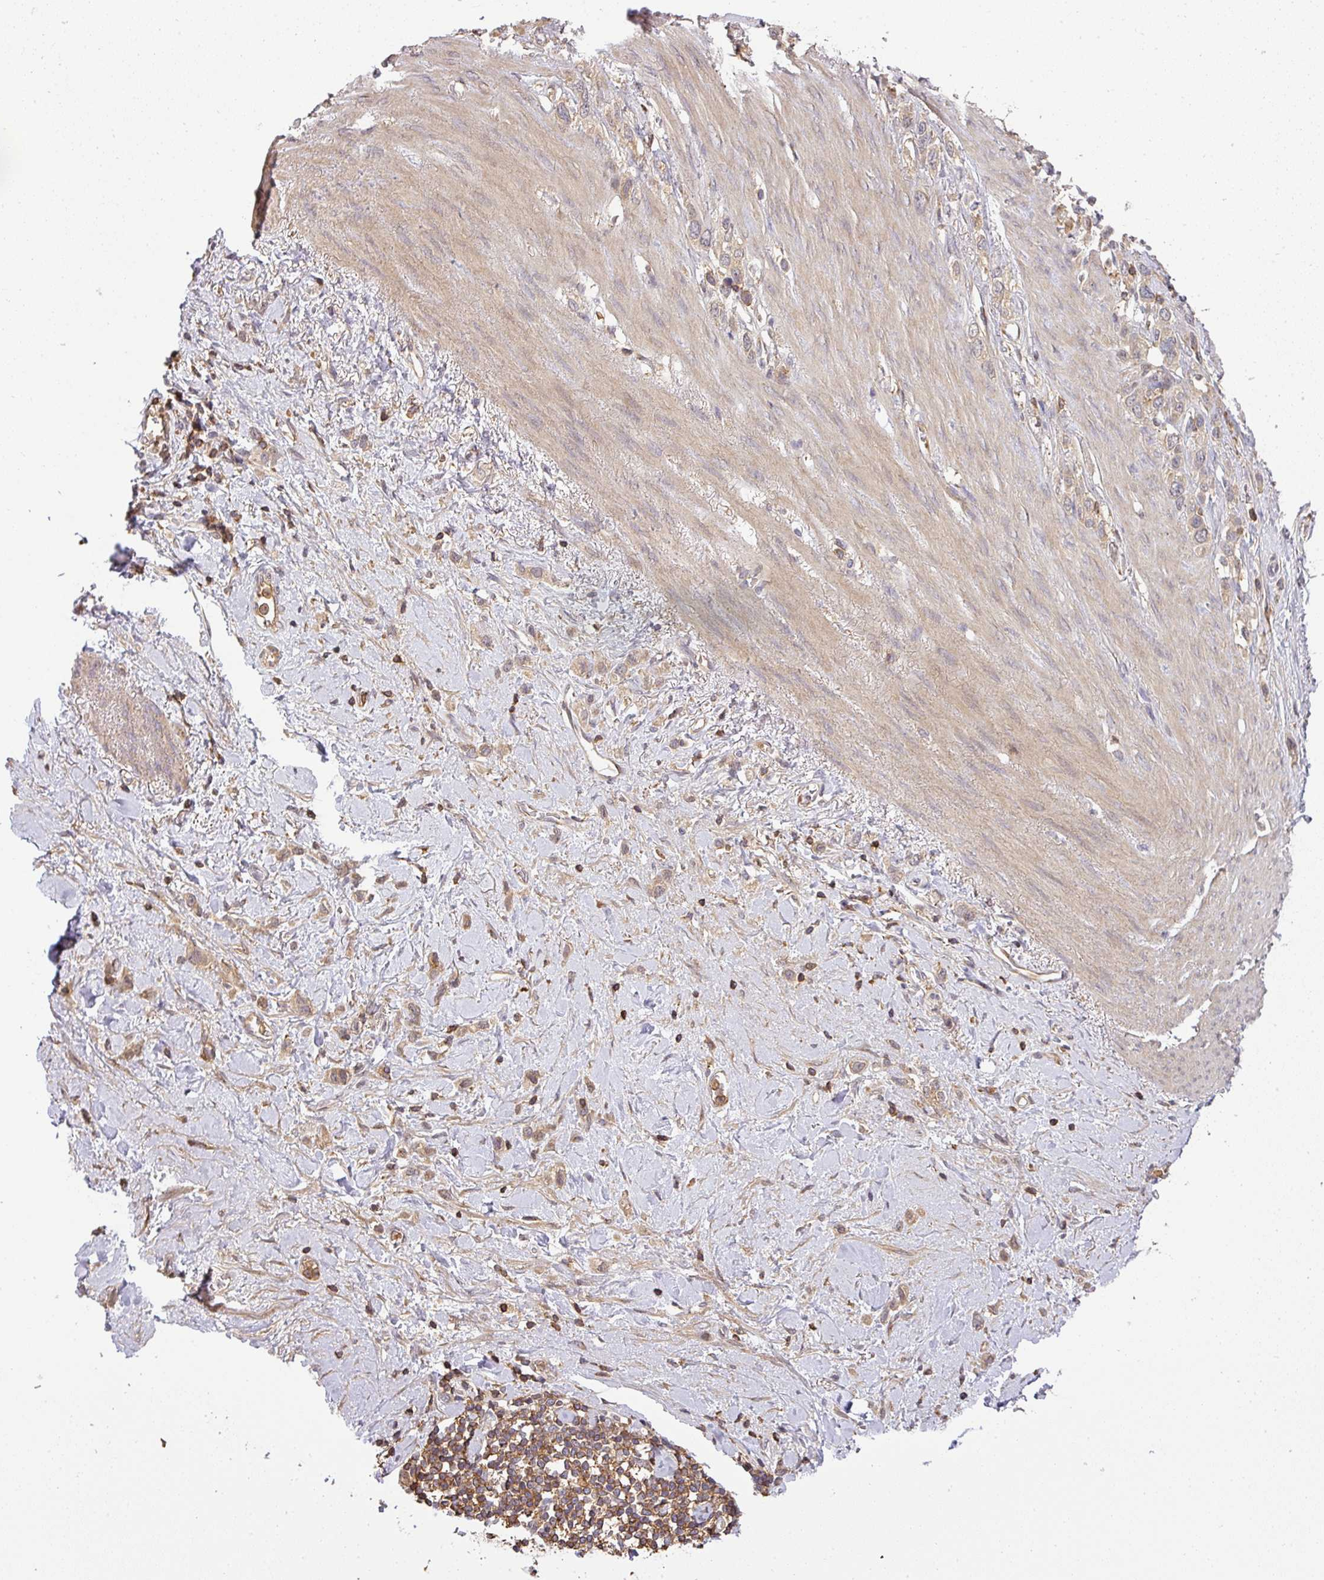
{"staining": {"intensity": "moderate", "quantity": "<25%", "location": "cytoplasmic/membranous"}, "tissue": "stomach cancer", "cell_type": "Tumor cells", "image_type": "cancer", "snomed": [{"axis": "morphology", "description": "Adenocarcinoma, NOS"}, {"axis": "topography", "description": "Stomach"}], "caption": "IHC histopathology image of neoplastic tissue: human stomach cancer stained using IHC displays low levels of moderate protein expression localized specifically in the cytoplasmic/membranous of tumor cells, appearing as a cytoplasmic/membranous brown color.", "gene": "TCL1B", "patient": {"sex": "female", "age": 65}}